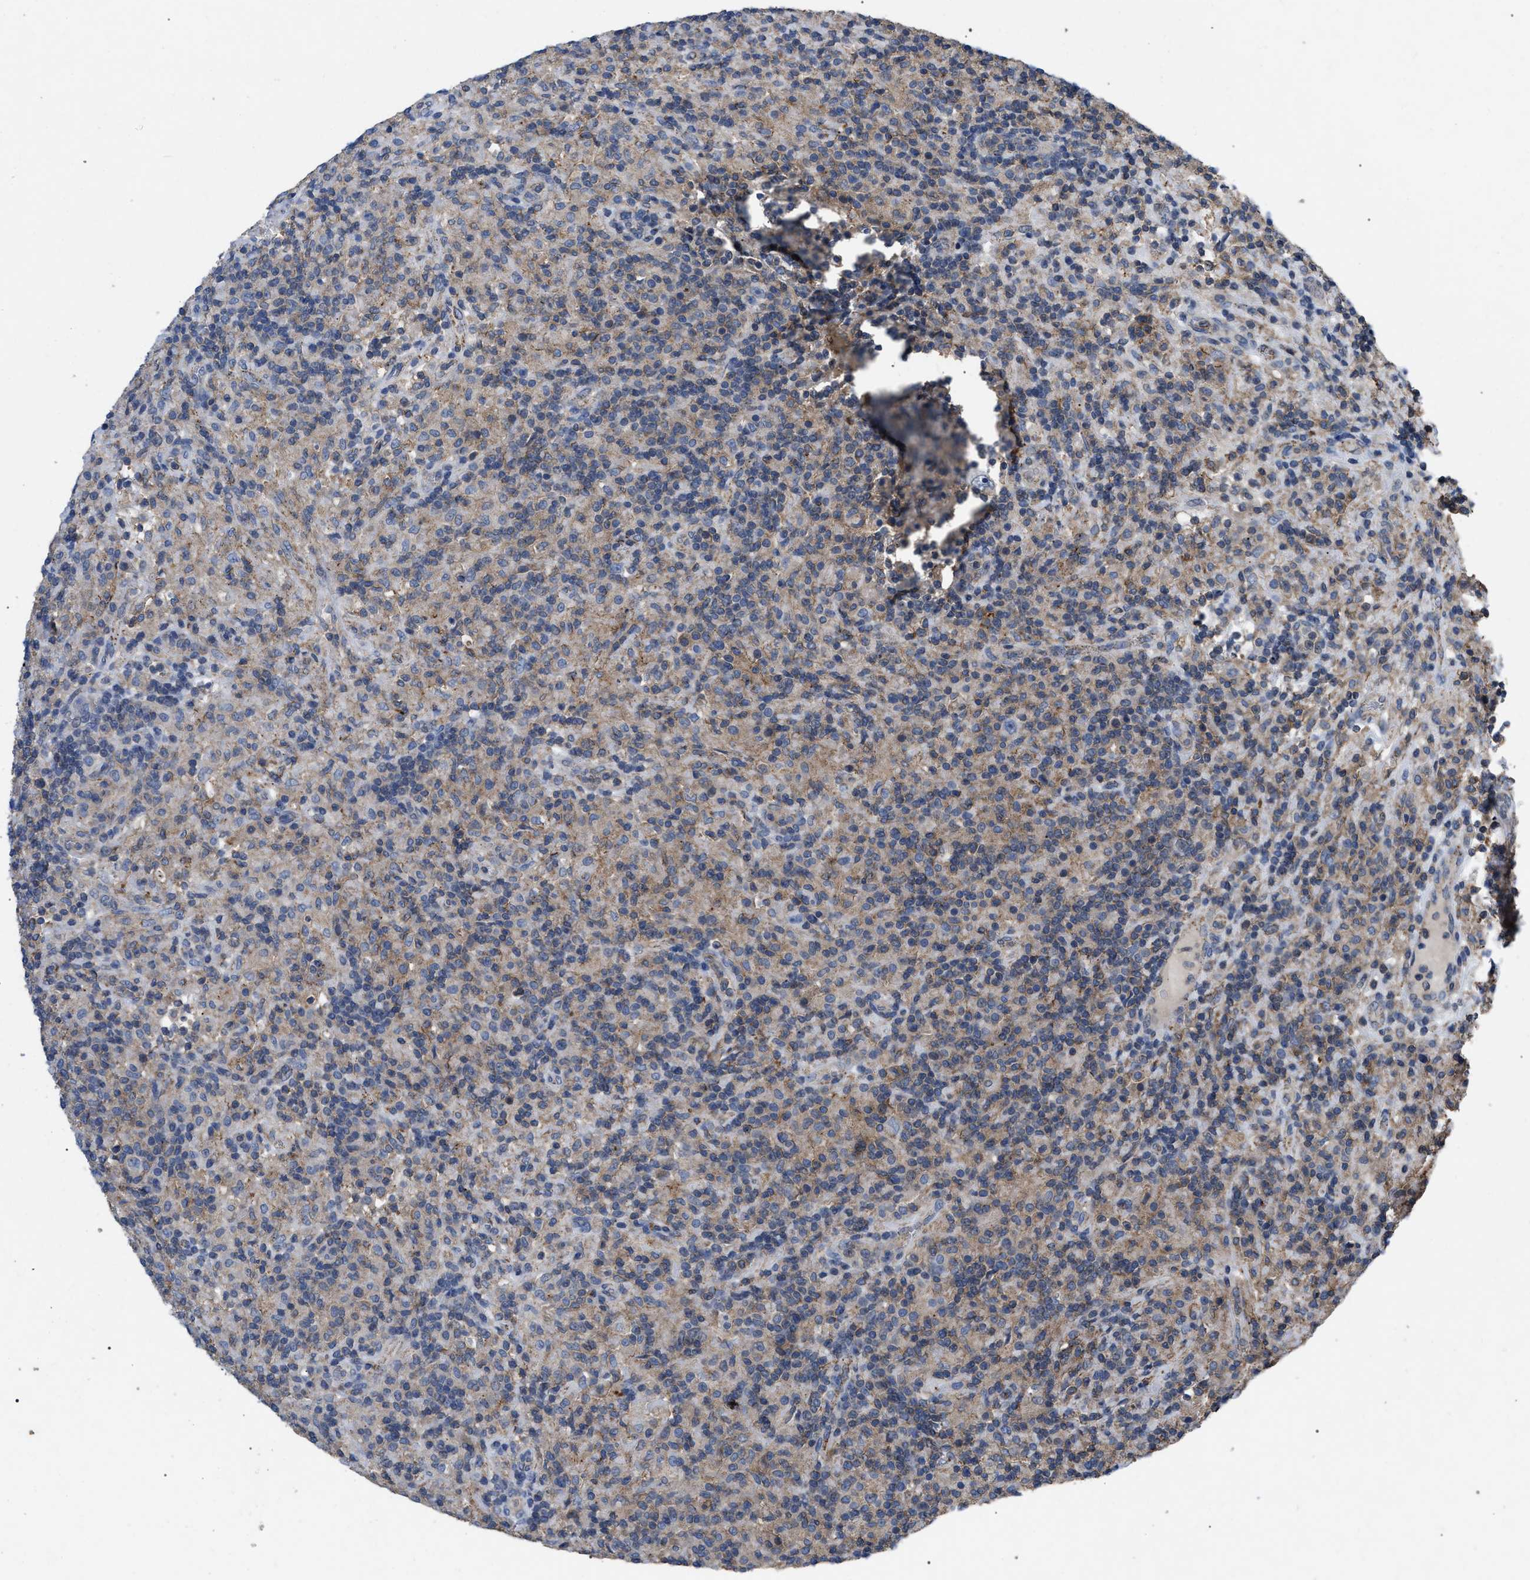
{"staining": {"intensity": "weak", "quantity": "<25%", "location": "cytoplasmic/membranous"}, "tissue": "lymphoma", "cell_type": "Tumor cells", "image_type": "cancer", "snomed": [{"axis": "morphology", "description": "Hodgkin's disease, NOS"}, {"axis": "topography", "description": "Lymph node"}], "caption": "Histopathology image shows no significant protein expression in tumor cells of Hodgkin's disease.", "gene": "FAM171A2", "patient": {"sex": "male", "age": 70}}